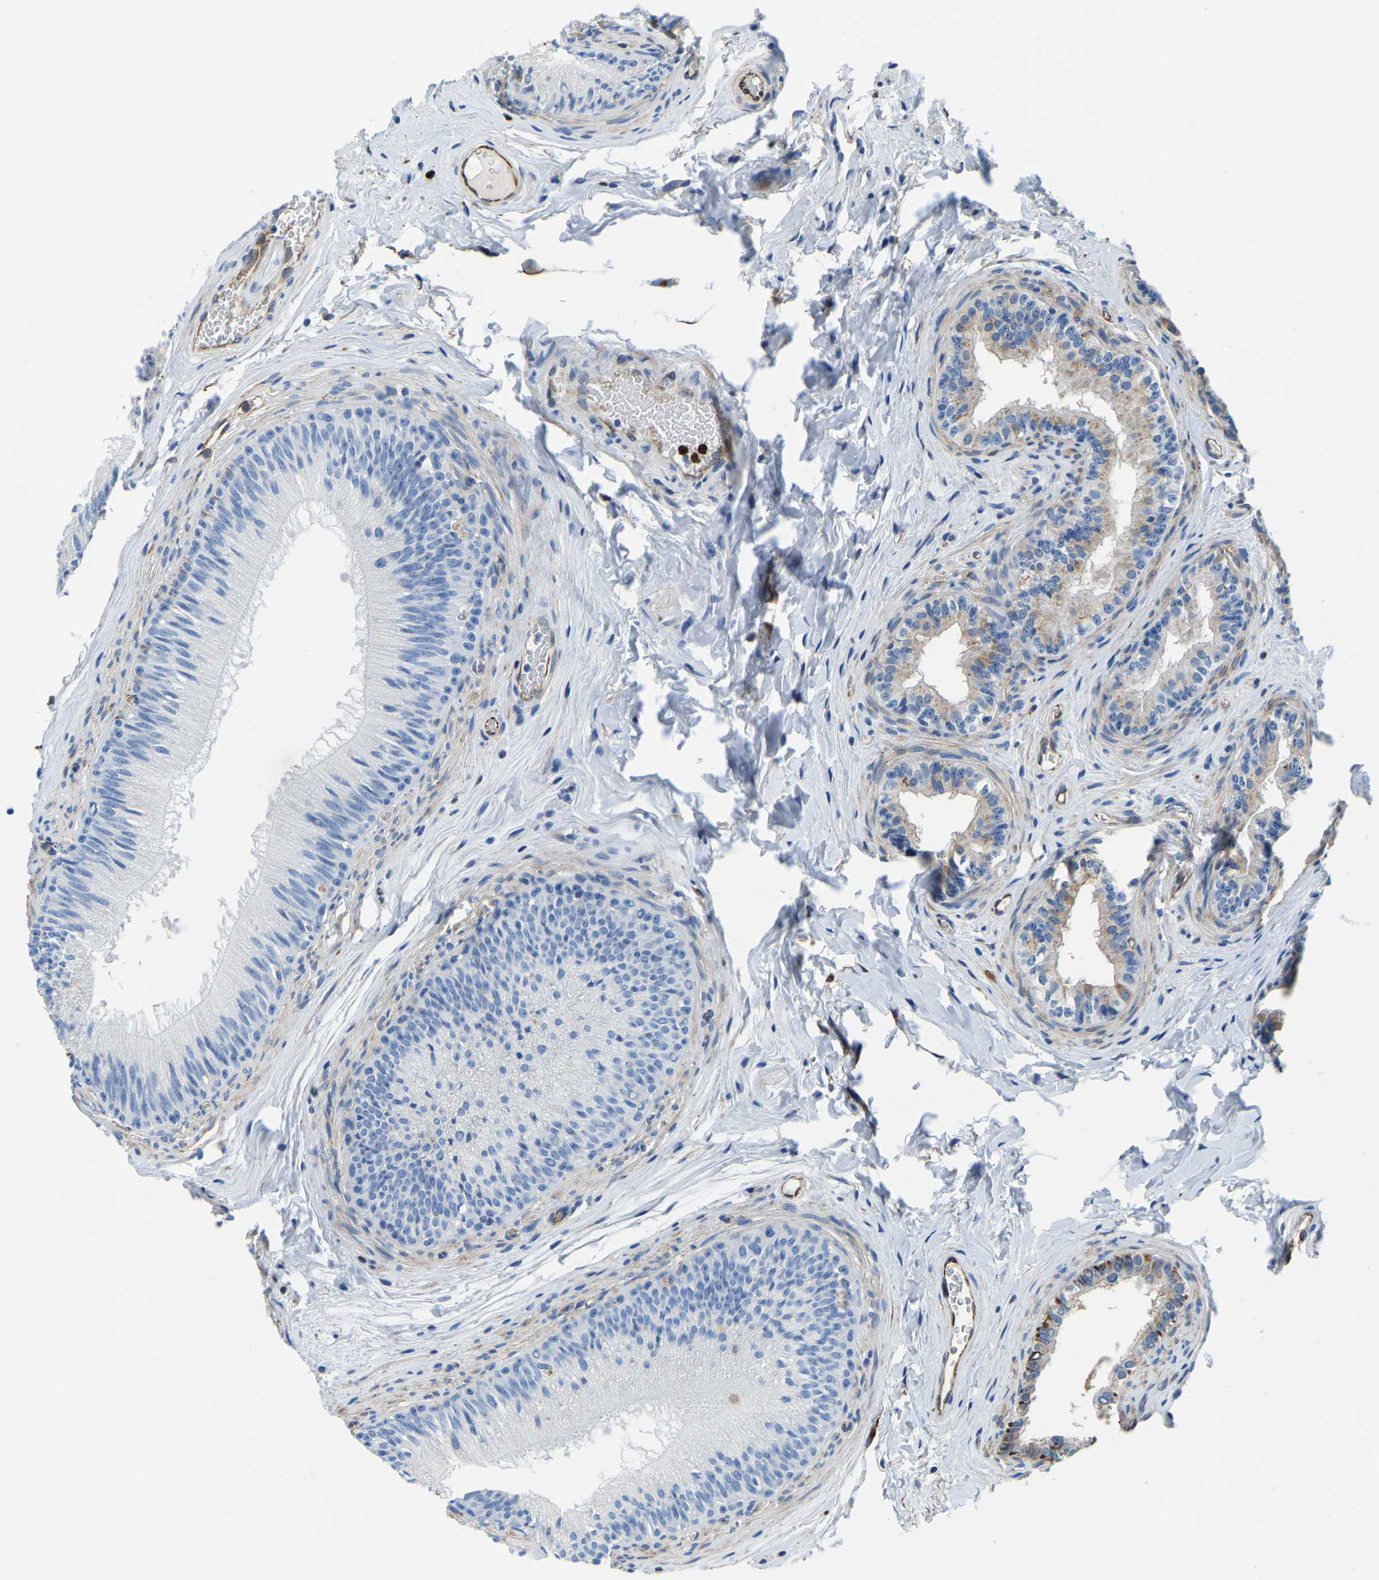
{"staining": {"intensity": "weak", "quantity": "<25%", "location": "cytoplasmic/membranous"}, "tissue": "epididymis", "cell_type": "Glandular cells", "image_type": "normal", "snomed": [{"axis": "morphology", "description": "Normal tissue, NOS"}, {"axis": "topography", "description": "Testis"}, {"axis": "topography", "description": "Epididymis"}], "caption": "Micrograph shows no significant protein staining in glandular cells of normal epididymis. The staining is performed using DAB brown chromogen with nuclei counter-stained in using hematoxylin.", "gene": "MS4A3", "patient": {"sex": "male", "age": 36}}